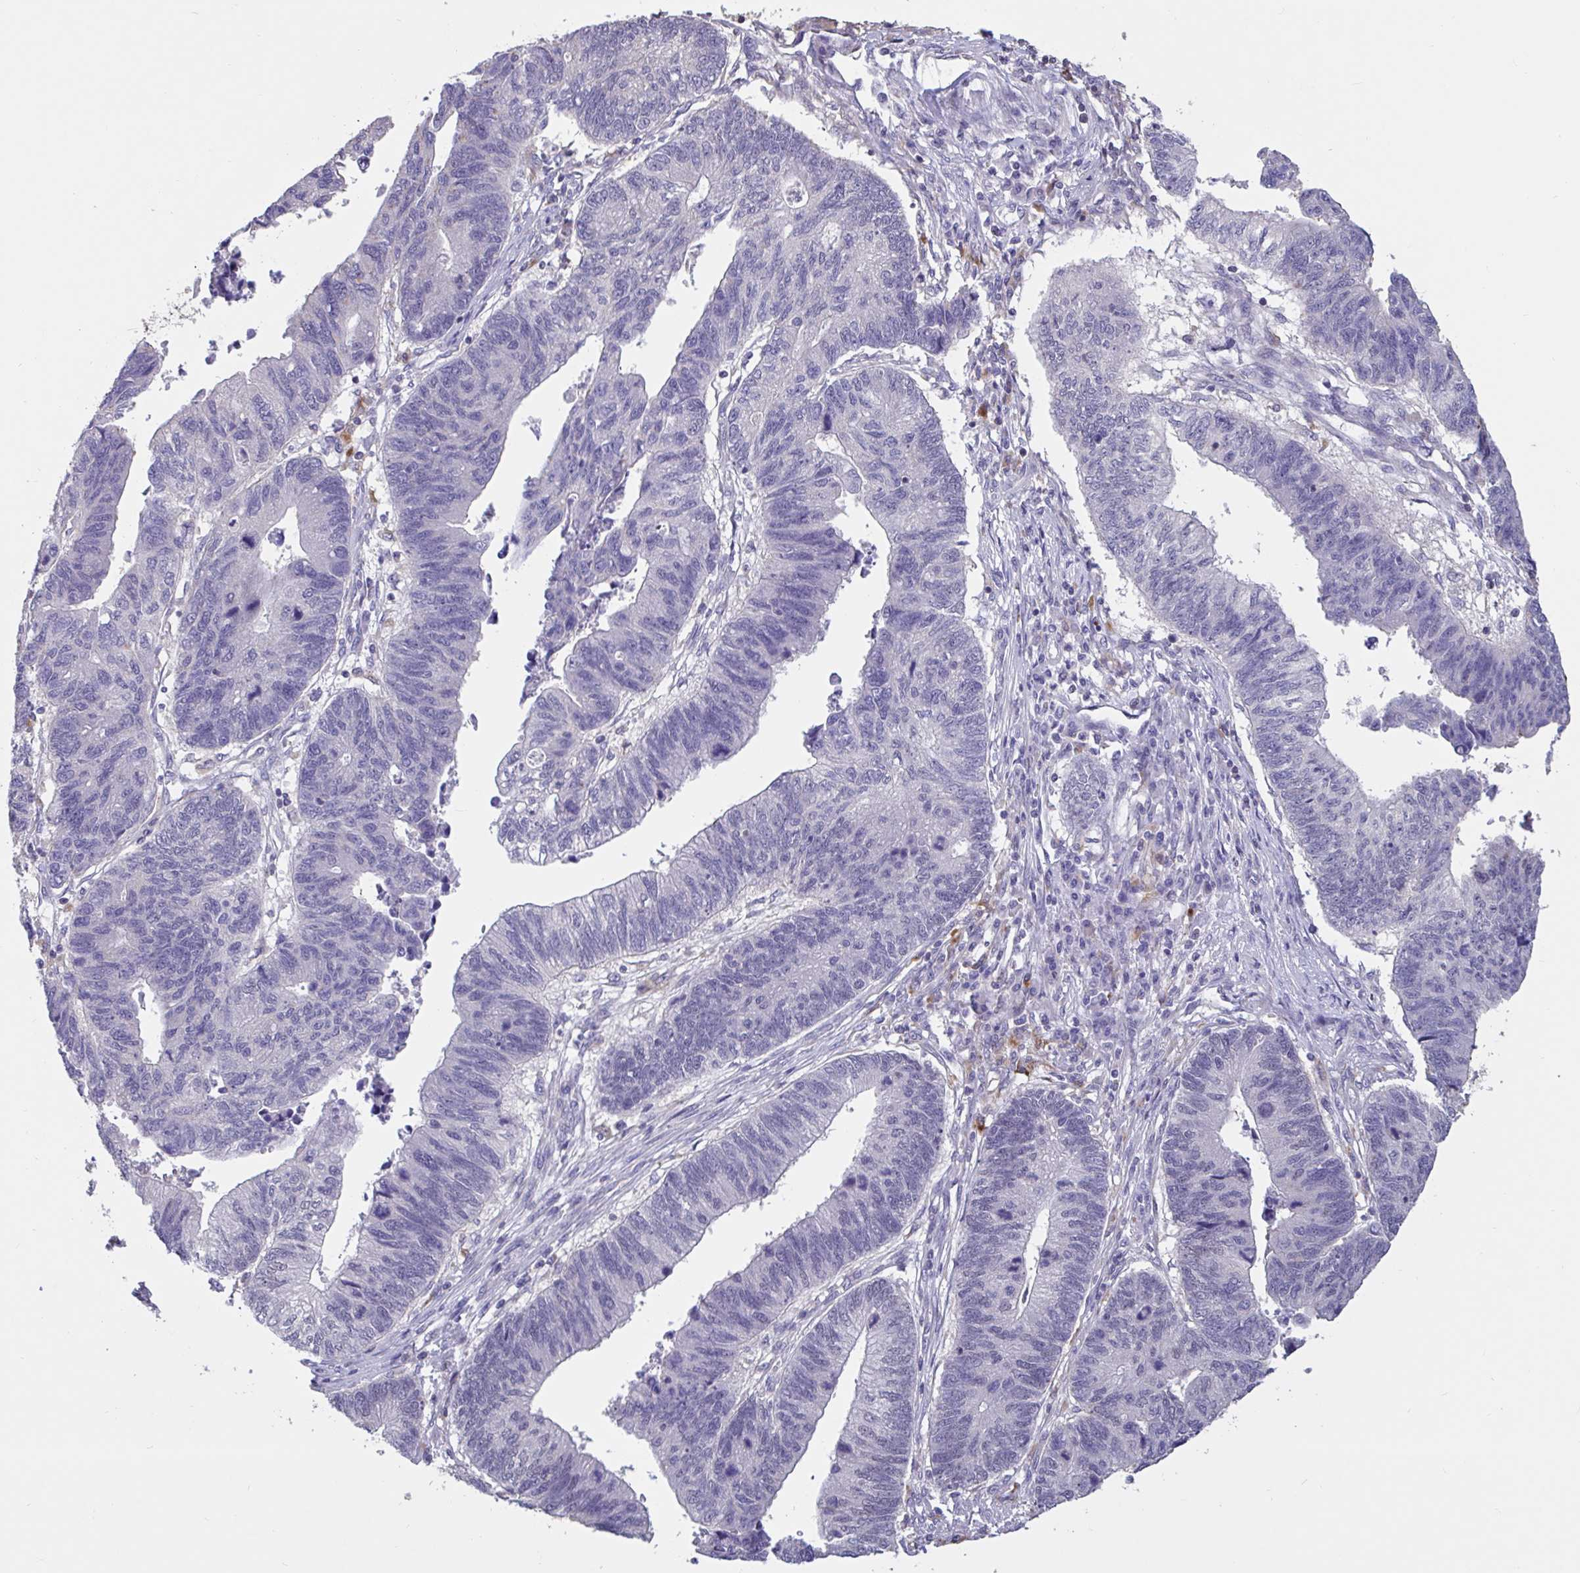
{"staining": {"intensity": "moderate", "quantity": "<25%", "location": "nuclear"}, "tissue": "stomach cancer", "cell_type": "Tumor cells", "image_type": "cancer", "snomed": [{"axis": "morphology", "description": "Adenocarcinoma, NOS"}, {"axis": "topography", "description": "Stomach"}], "caption": "Immunohistochemical staining of stomach cancer (adenocarcinoma) demonstrates low levels of moderate nuclear staining in about <25% of tumor cells.", "gene": "DDX39A", "patient": {"sex": "male", "age": 59}}